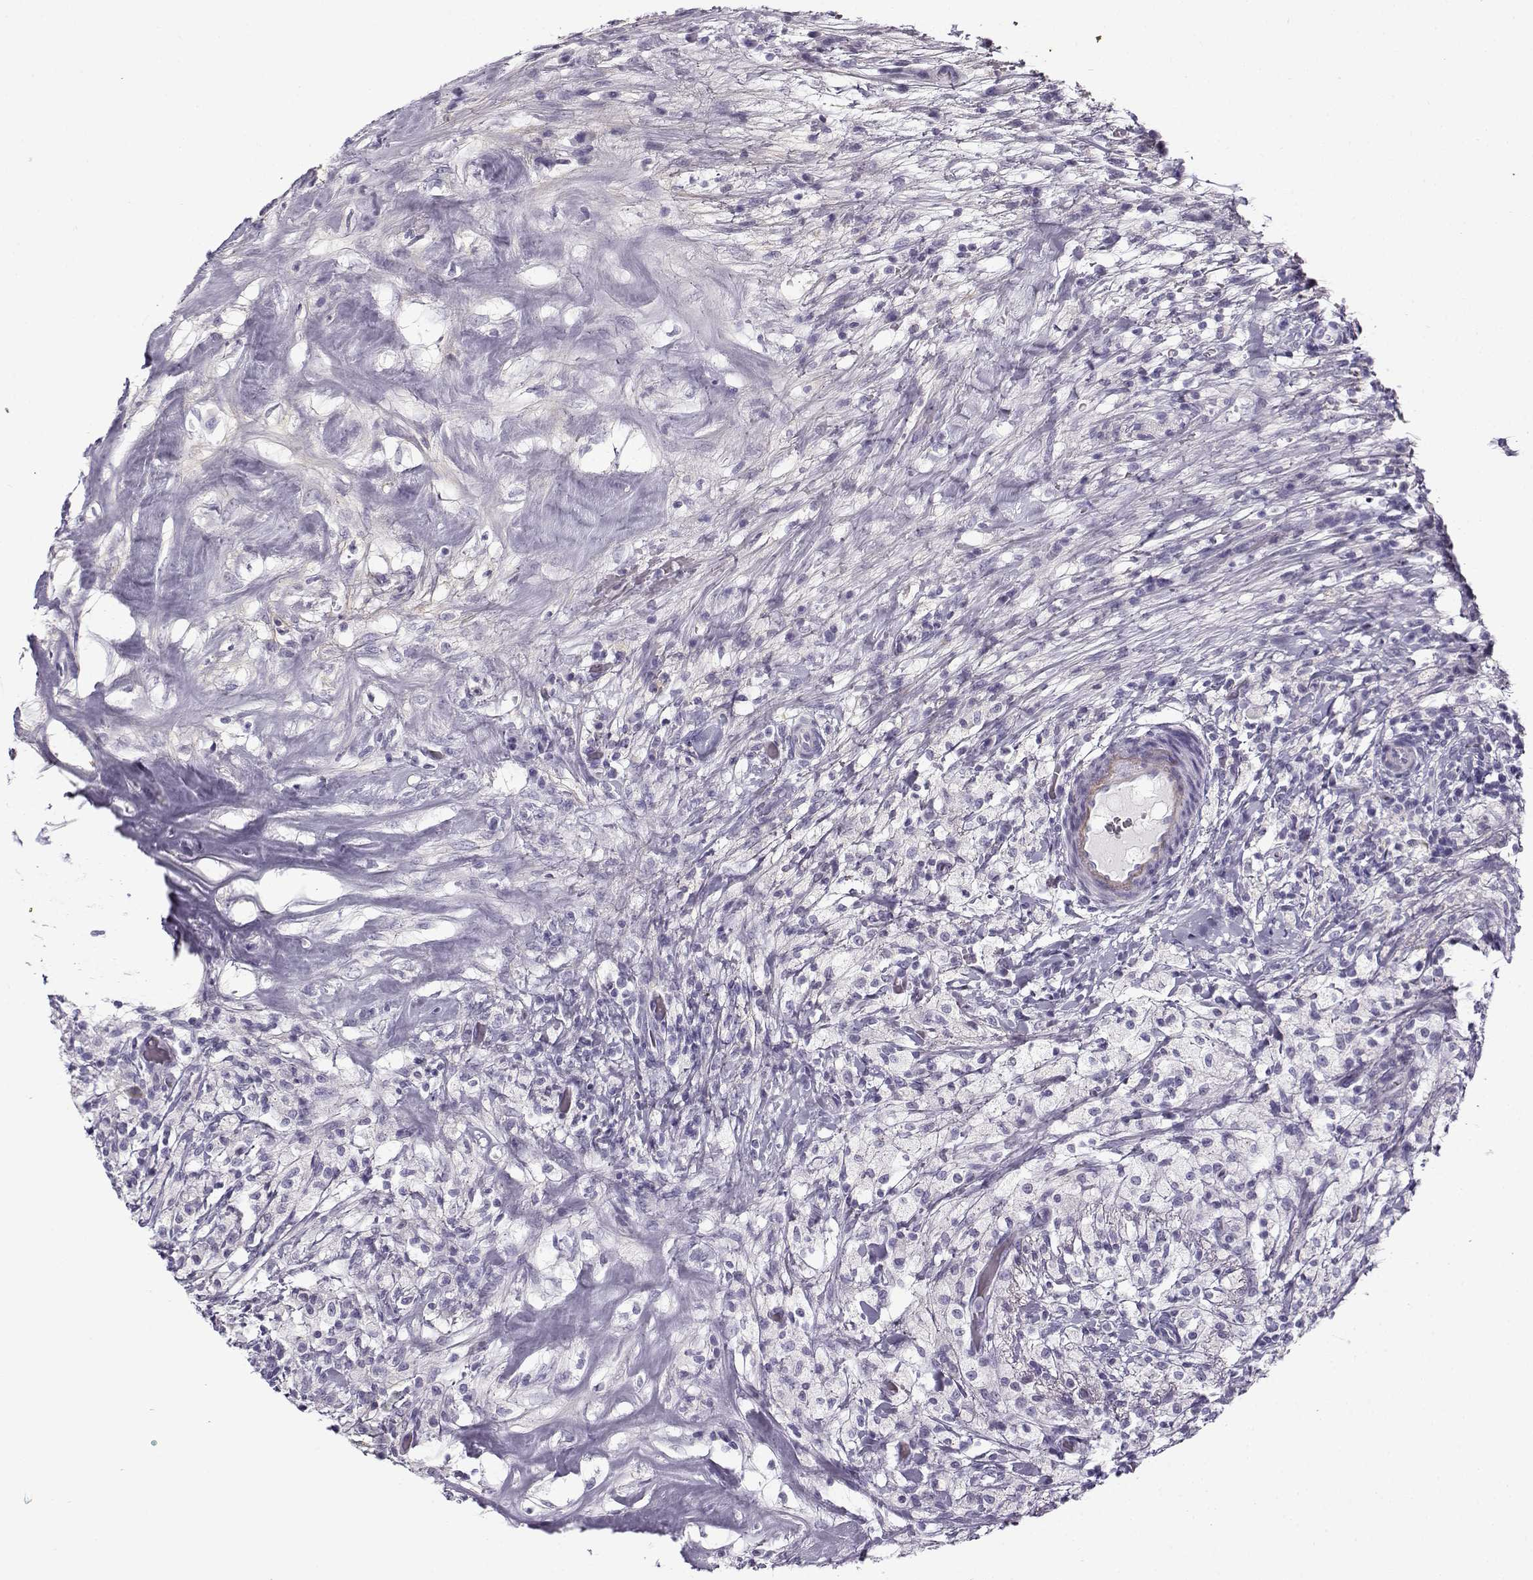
{"staining": {"intensity": "negative", "quantity": "none", "location": "none"}, "tissue": "testis cancer", "cell_type": "Tumor cells", "image_type": "cancer", "snomed": [{"axis": "morphology", "description": "Necrosis, NOS"}, {"axis": "morphology", "description": "Carcinoma, Embryonal, NOS"}, {"axis": "topography", "description": "Testis"}], "caption": "An image of human embryonal carcinoma (testis) is negative for staining in tumor cells. (Brightfield microscopy of DAB immunohistochemistry (IHC) at high magnification).", "gene": "GTSF1L", "patient": {"sex": "male", "age": 19}}